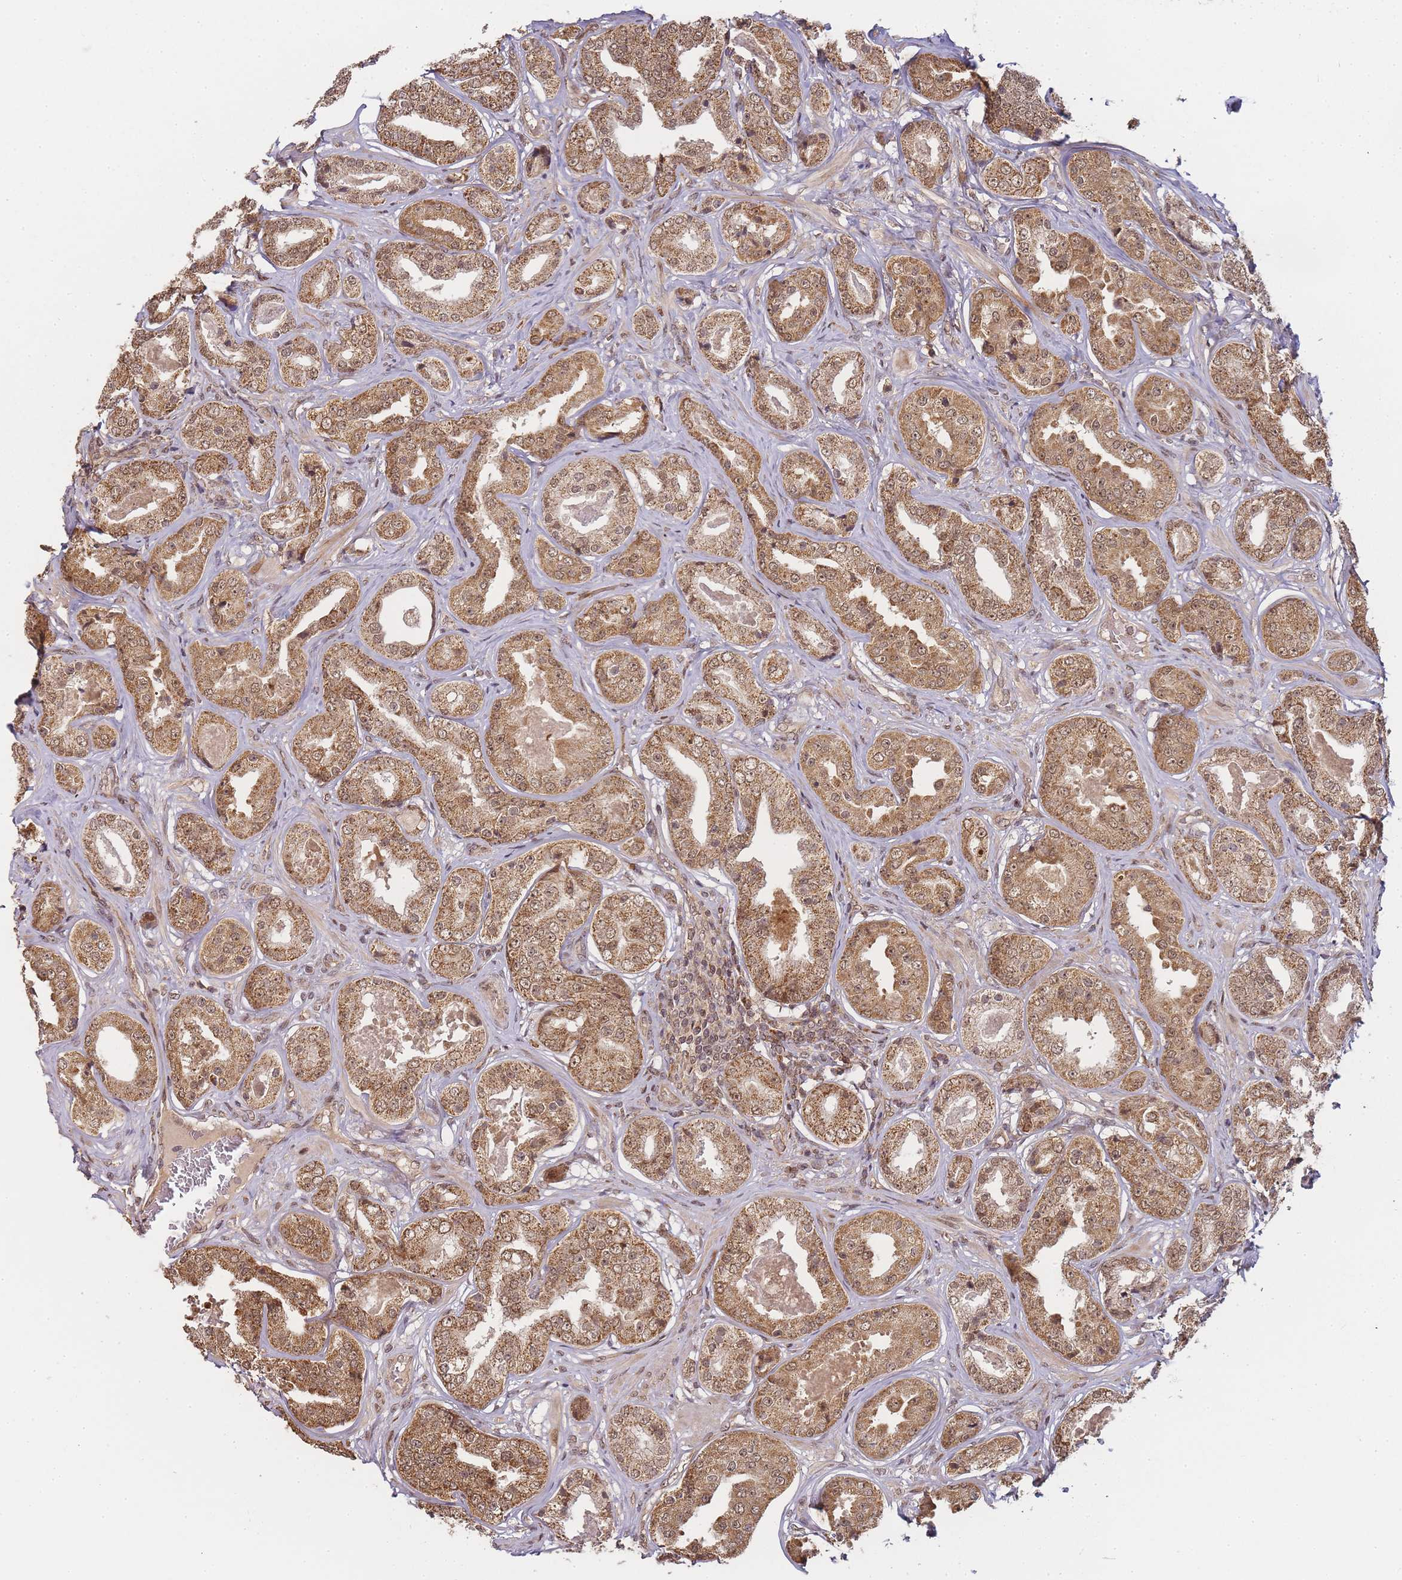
{"staining": {"intensity": "moderate", "quantity": ">75%", "location": "cytoplasmic/membranous,nuclear"}, "tissue": "prostate cancer", "cell_type": "Tumor cells", "image_type": "cancer", "snomed": [{"axis": "morphology", "description": "Adenocarcinoma, High grade"}, {"axis": "topography", "description": "Prostate"}], "caption": "IHC of human prostate high-grade adenocarcinoma shows medium levels of moderate cytoplasmic/membranous and nuclear staining in about >75% of tumor cells.", "gene": "ZNF497", "patient": {"sex": "male", "age": 63}}